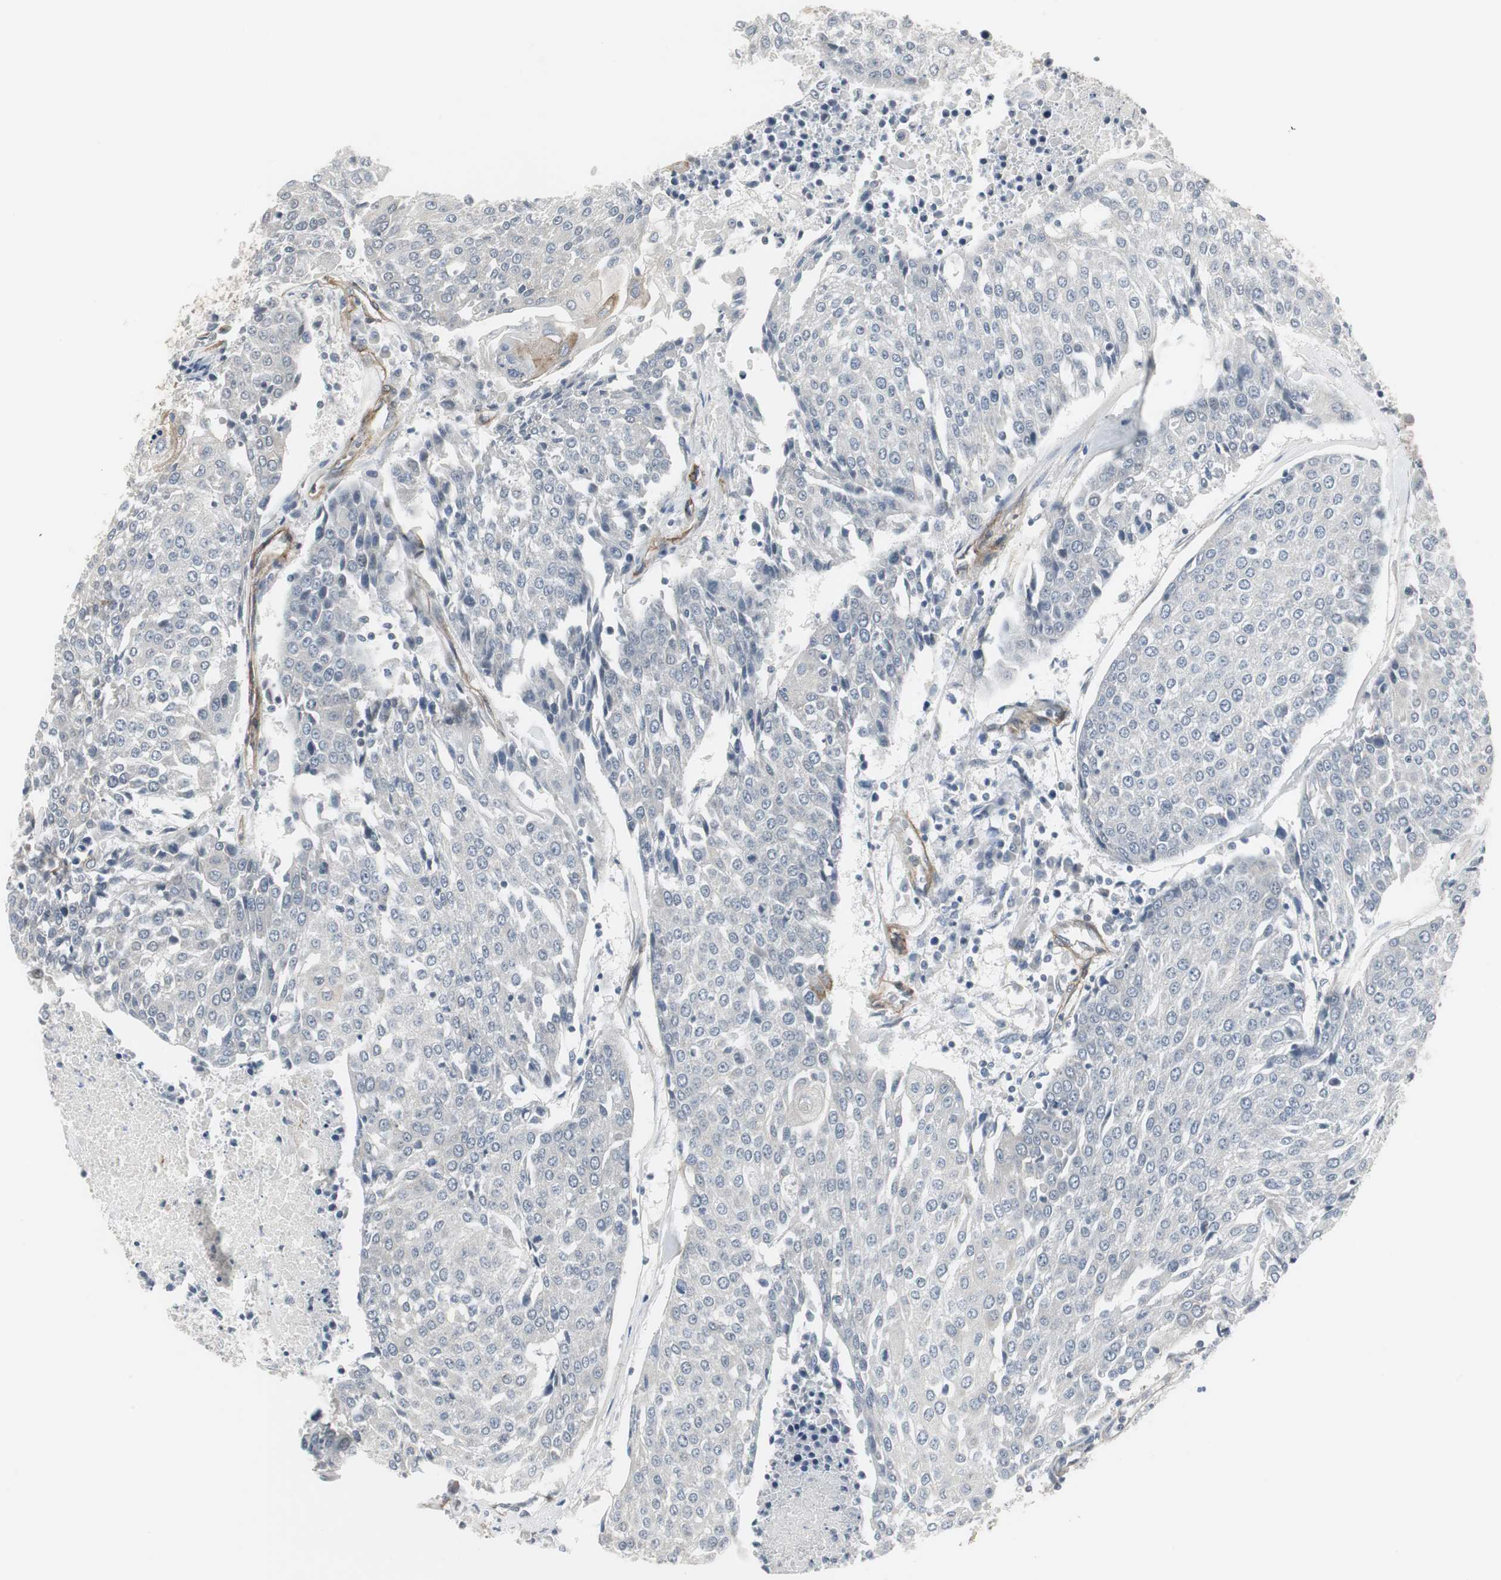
{"staining": {"intensity": "negative", "quantity": "none", "location": "none"}, "tissue": "urothelial cancer", "cell_type": "Tumor cells", "image_type": "cancer", "snomed": [{"axis": "morphology", "description": "Urothelial carcinoma, High grade"}, {"axis": "topography", "description": "Urinary bladder"}], "caption": "Urothelial cancer stained for a protein using IHC demonstrates no expression tumor cells.", "gene": "SCYL3", "patient": {"sex": "female", "age": 85}}